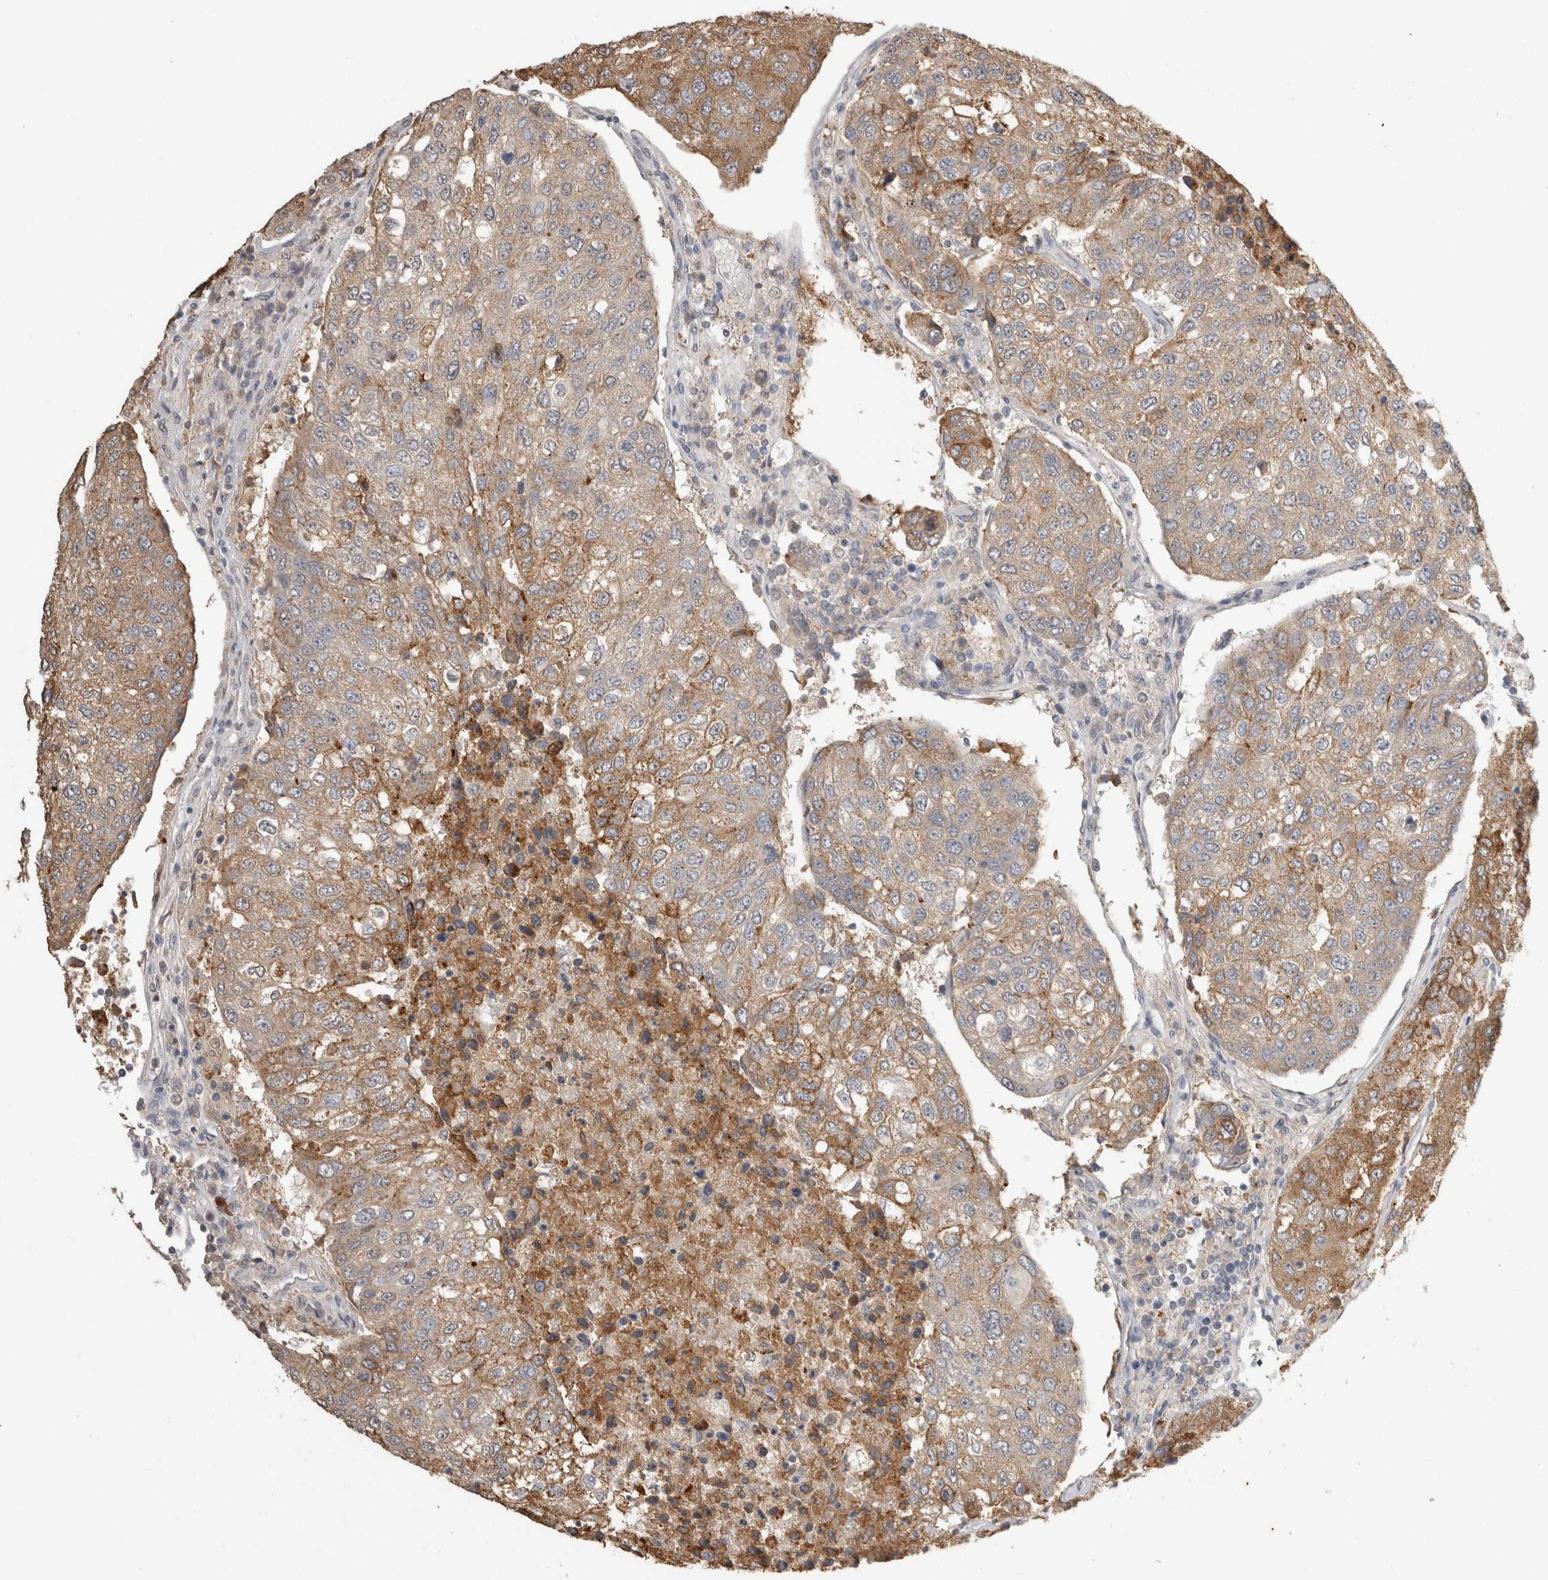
{"staining": {"intensity": "weak", "quantity": "25%-75%", "location": "cytoplasmic/membranous"}, "tissue": "urothelial cancer", "cell_type": "Tumor cells", "image_type": "cancer", "snomed": [{"axis": "morphology", "description": "Urothelial carcinoma, High grade"}, {"axis": "topography", "description": "Lymph node"}, {"axis": "topography", "description": "Urinary bladder"}], "caption": "DAB (3,3'-diaminobenzidine) immunohistochemical staining of human high-grade urothelial carcinoma demonstrates weak cytoplasmic/membranous protein positivity in about 25%-75% of tumor cells.", "gene": "NAALADL2", "patient": {"sex": "male", "age": 51}}